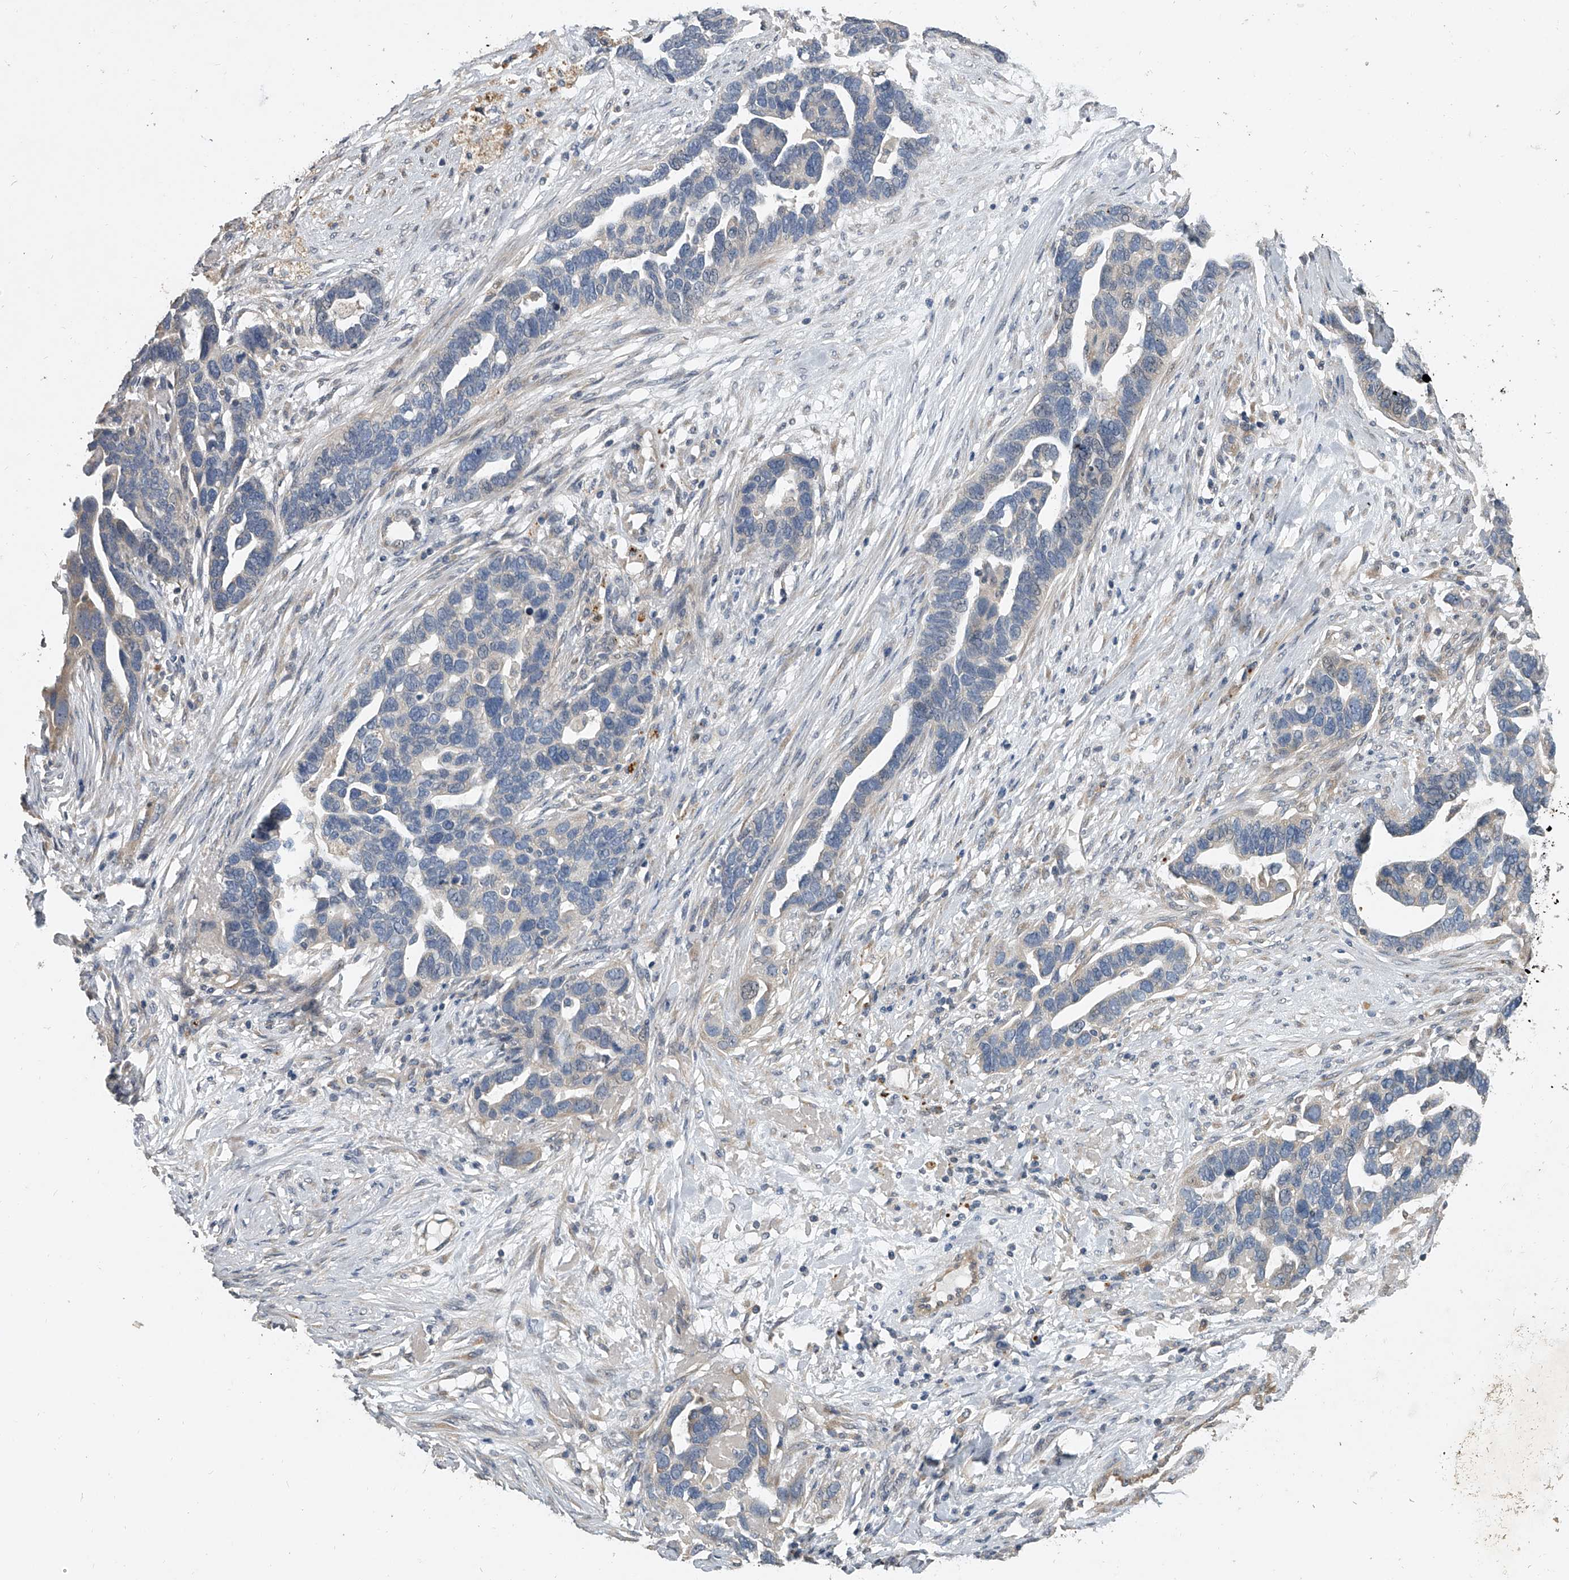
{"staining": {"intensity": "negative", "quantity": "none", "location": "none"}, "tissue": "ovarian cancer", "cell_type": "Tumor cells", "image_type": "cancer", "snomed": [{"axis": "morphology", "description": "Cystadenocarcinoma, serous, NOS"}, {"axis": "topography", "description": "Ovary"}], "caption": "Micrograph shows no significant protein staining in tumor cells of ovarian cancer (serous cystadenocarcinoma).", "gene": "DOCK9", "patient": {"sex": "female", "age": 54}}